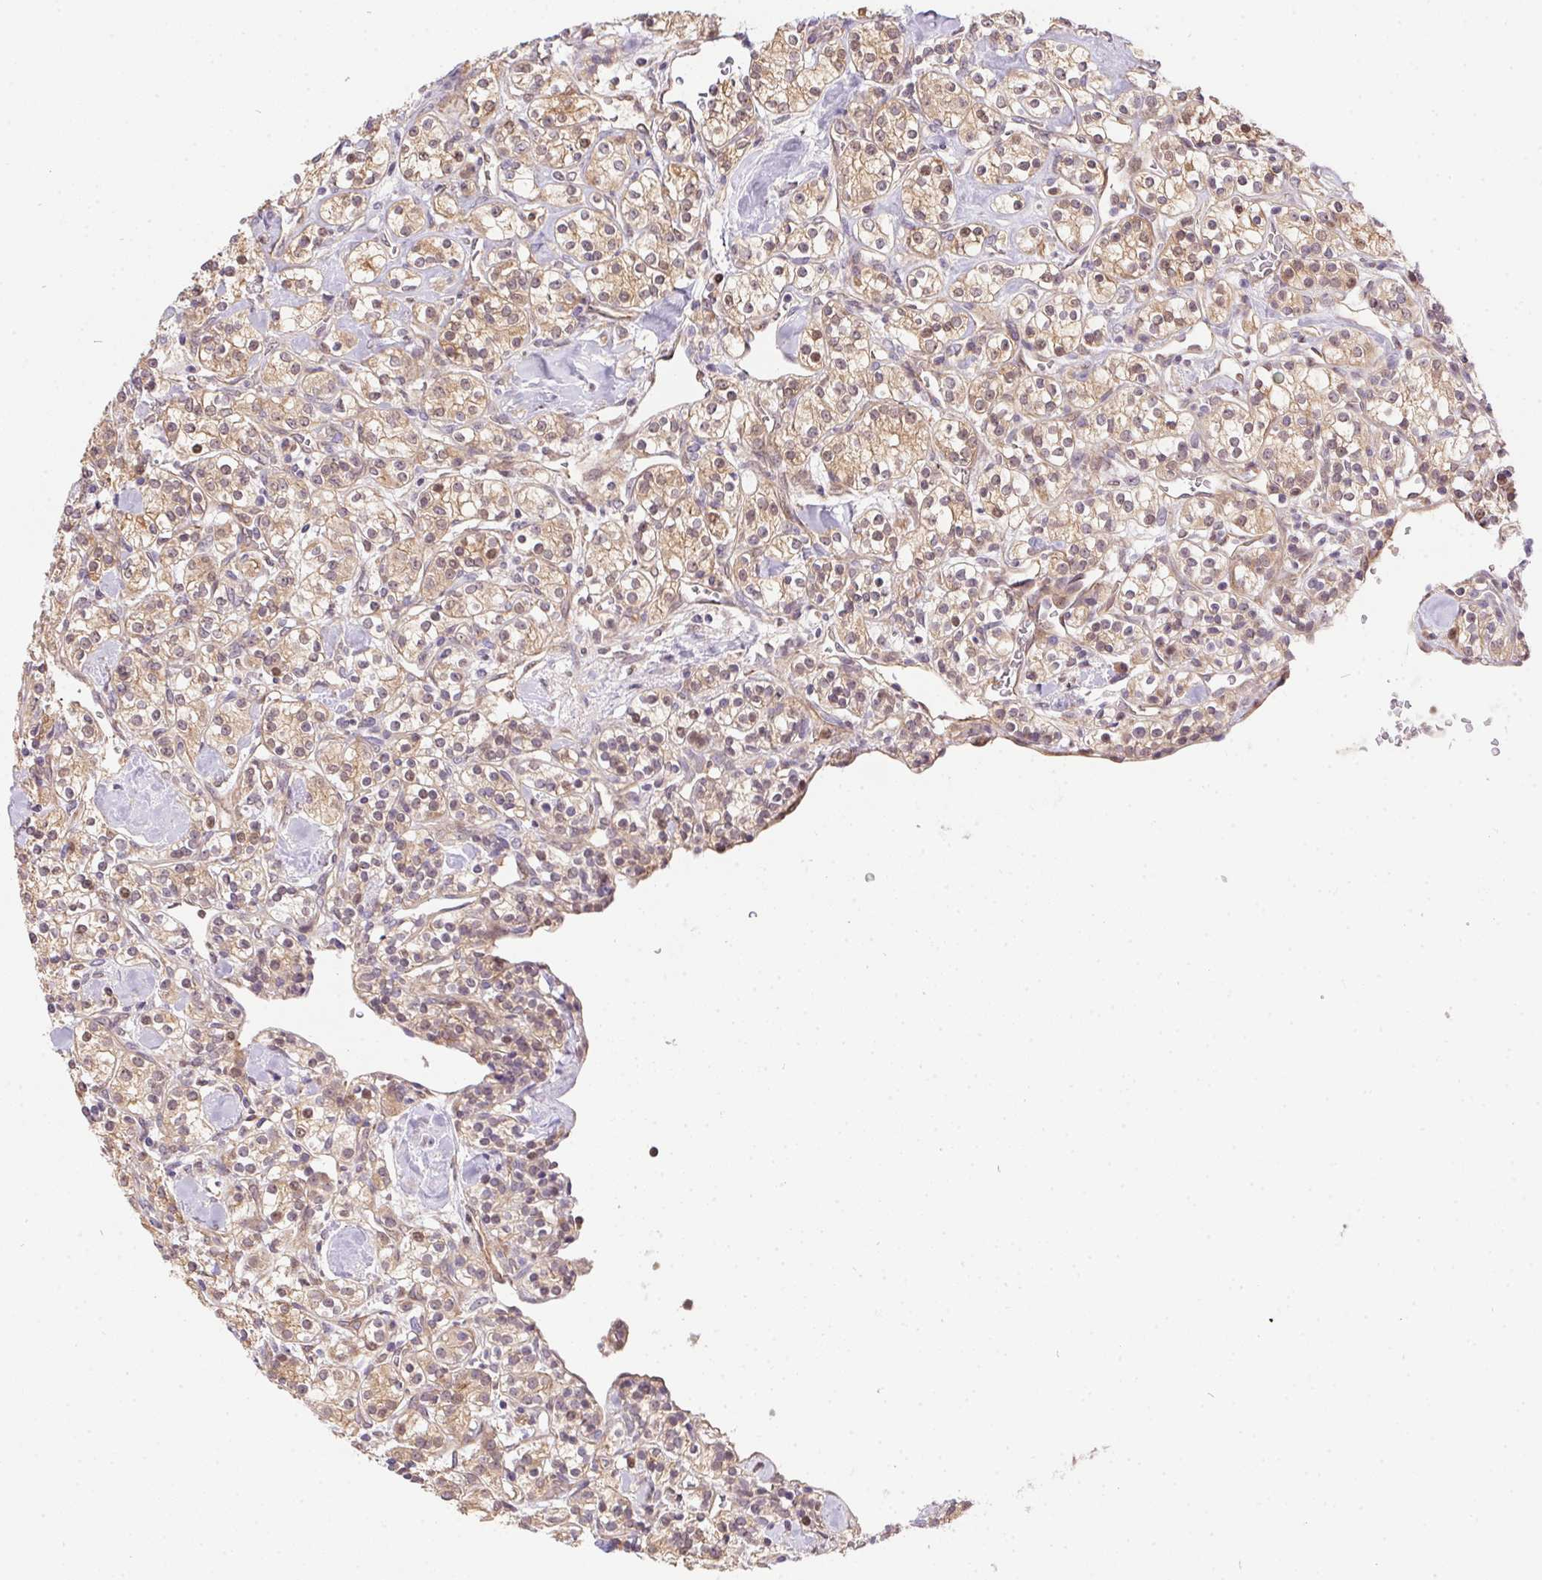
{"staining": {"intensity": "weak", "quantity": ">75%", "location": "cytoplasmic/membranous,nuclear"}, "tissue": "renal cancer", "cell_type": "Tumor cells", "image_type": "cancer", "snomed": [{"axis": "morphology", "description": "Adenocarcinoma, NOS"}, {"axis": "topography", "description": "Kidney"}], "caption": "Immunohistochemistry (IHC) of human renal cancer (adenocarcinoma) exhibits low levels of weak cytoplasmic/membranous and nuclear staining in about >75% of tumor cells. (DAB IHC with brightfield microscopy, high magnification).", "gene": "NUDT16", "patient": {"sex": "male", "age": 77}}